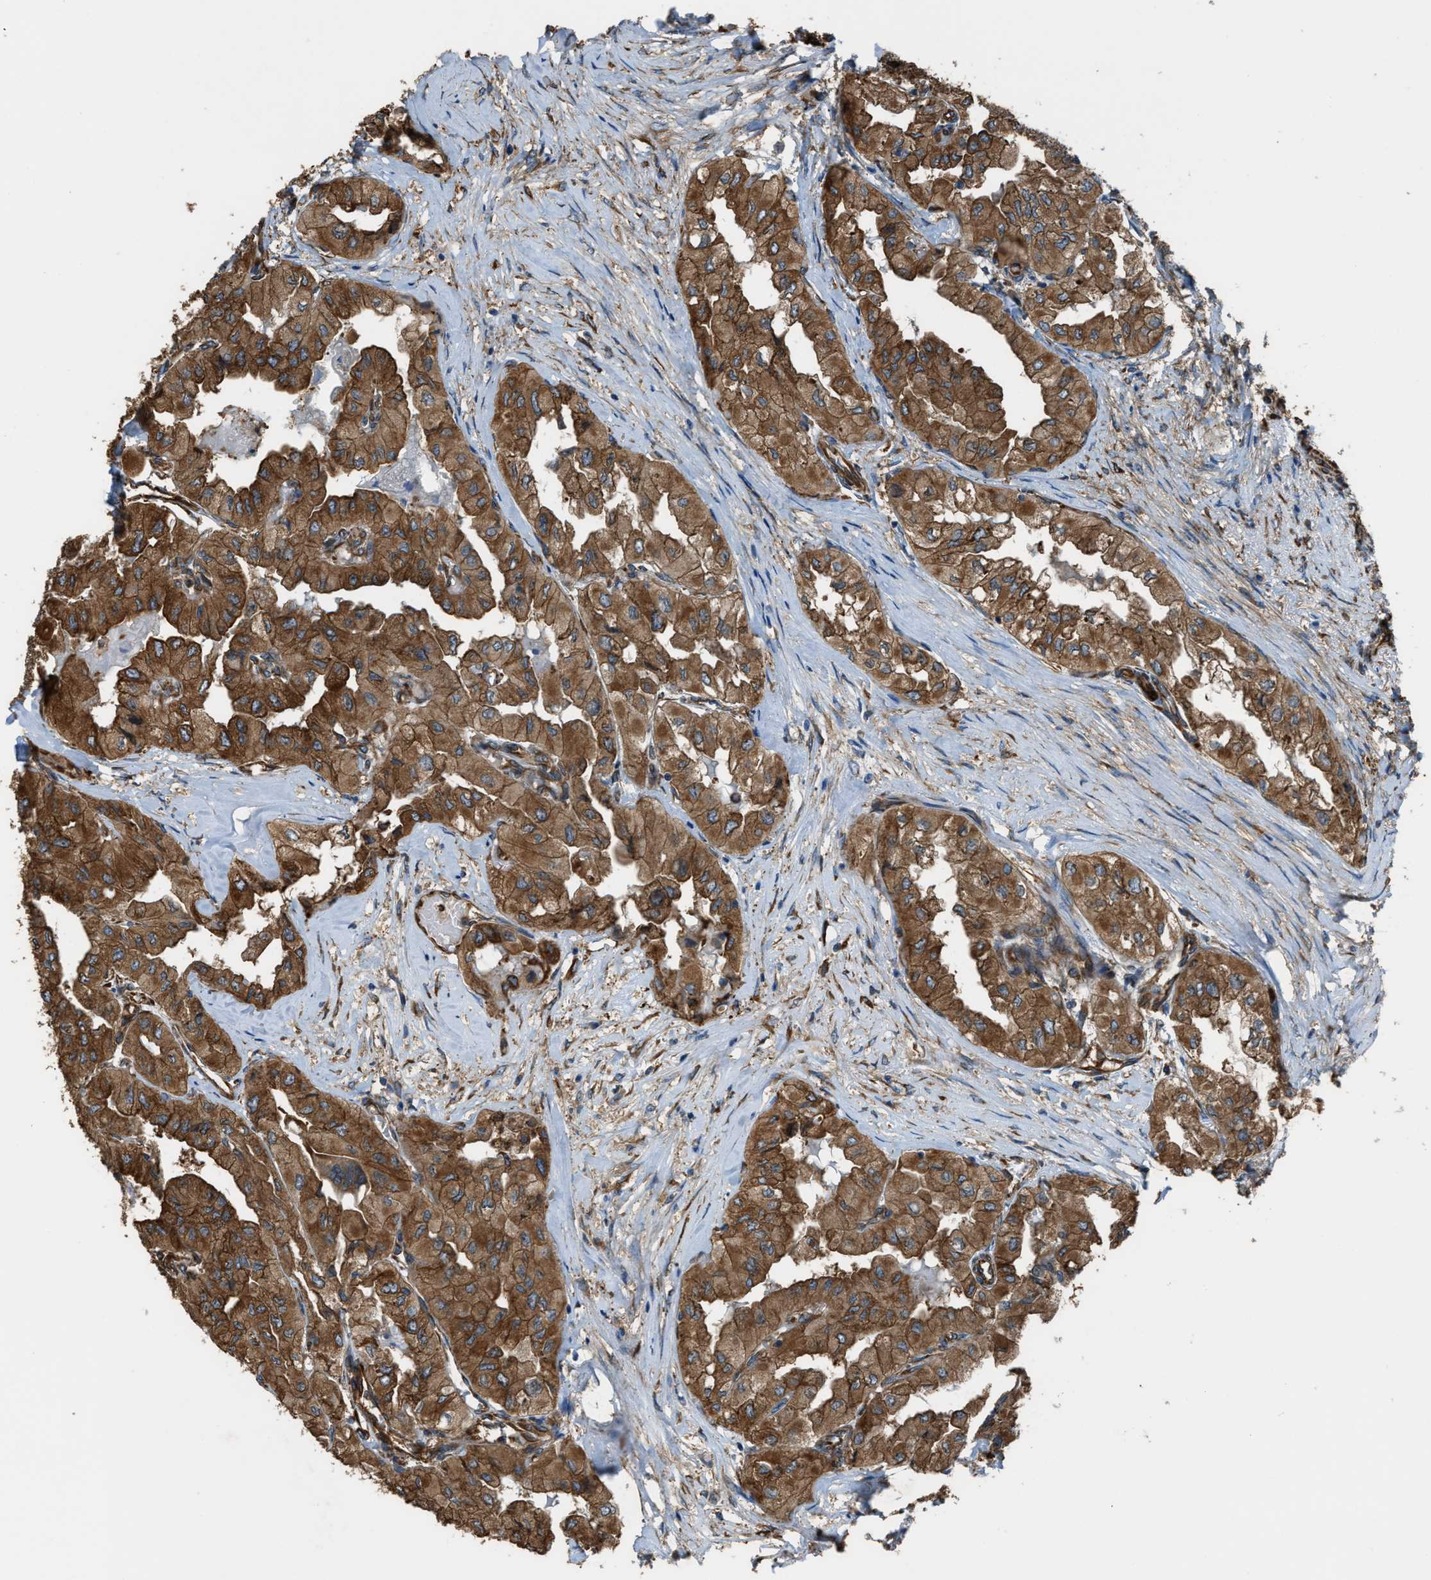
{"staining": {"intensity": "strong", "quantity": ">75%", "location": "cytoplasmic/membranous"}, "tissue": "thyroid cancer", "cell_type": "Tumor cells", "image_type": "cancer", "snomed": [{"axis": "morphology", "description": "Papillary adenocarcinoma, NOS"}, {"axis": "topography", "description": "Thyroid gland"}], "caption": "Strong cytoplasmic/membranous positivity for a protein is appreciated in approximately >75% of tumor cells of thyroid papillary adenocarcinoma using immunohistochemistry.", "gene": "TRPC1", "patient": {"sex": "female", "age": 59}}